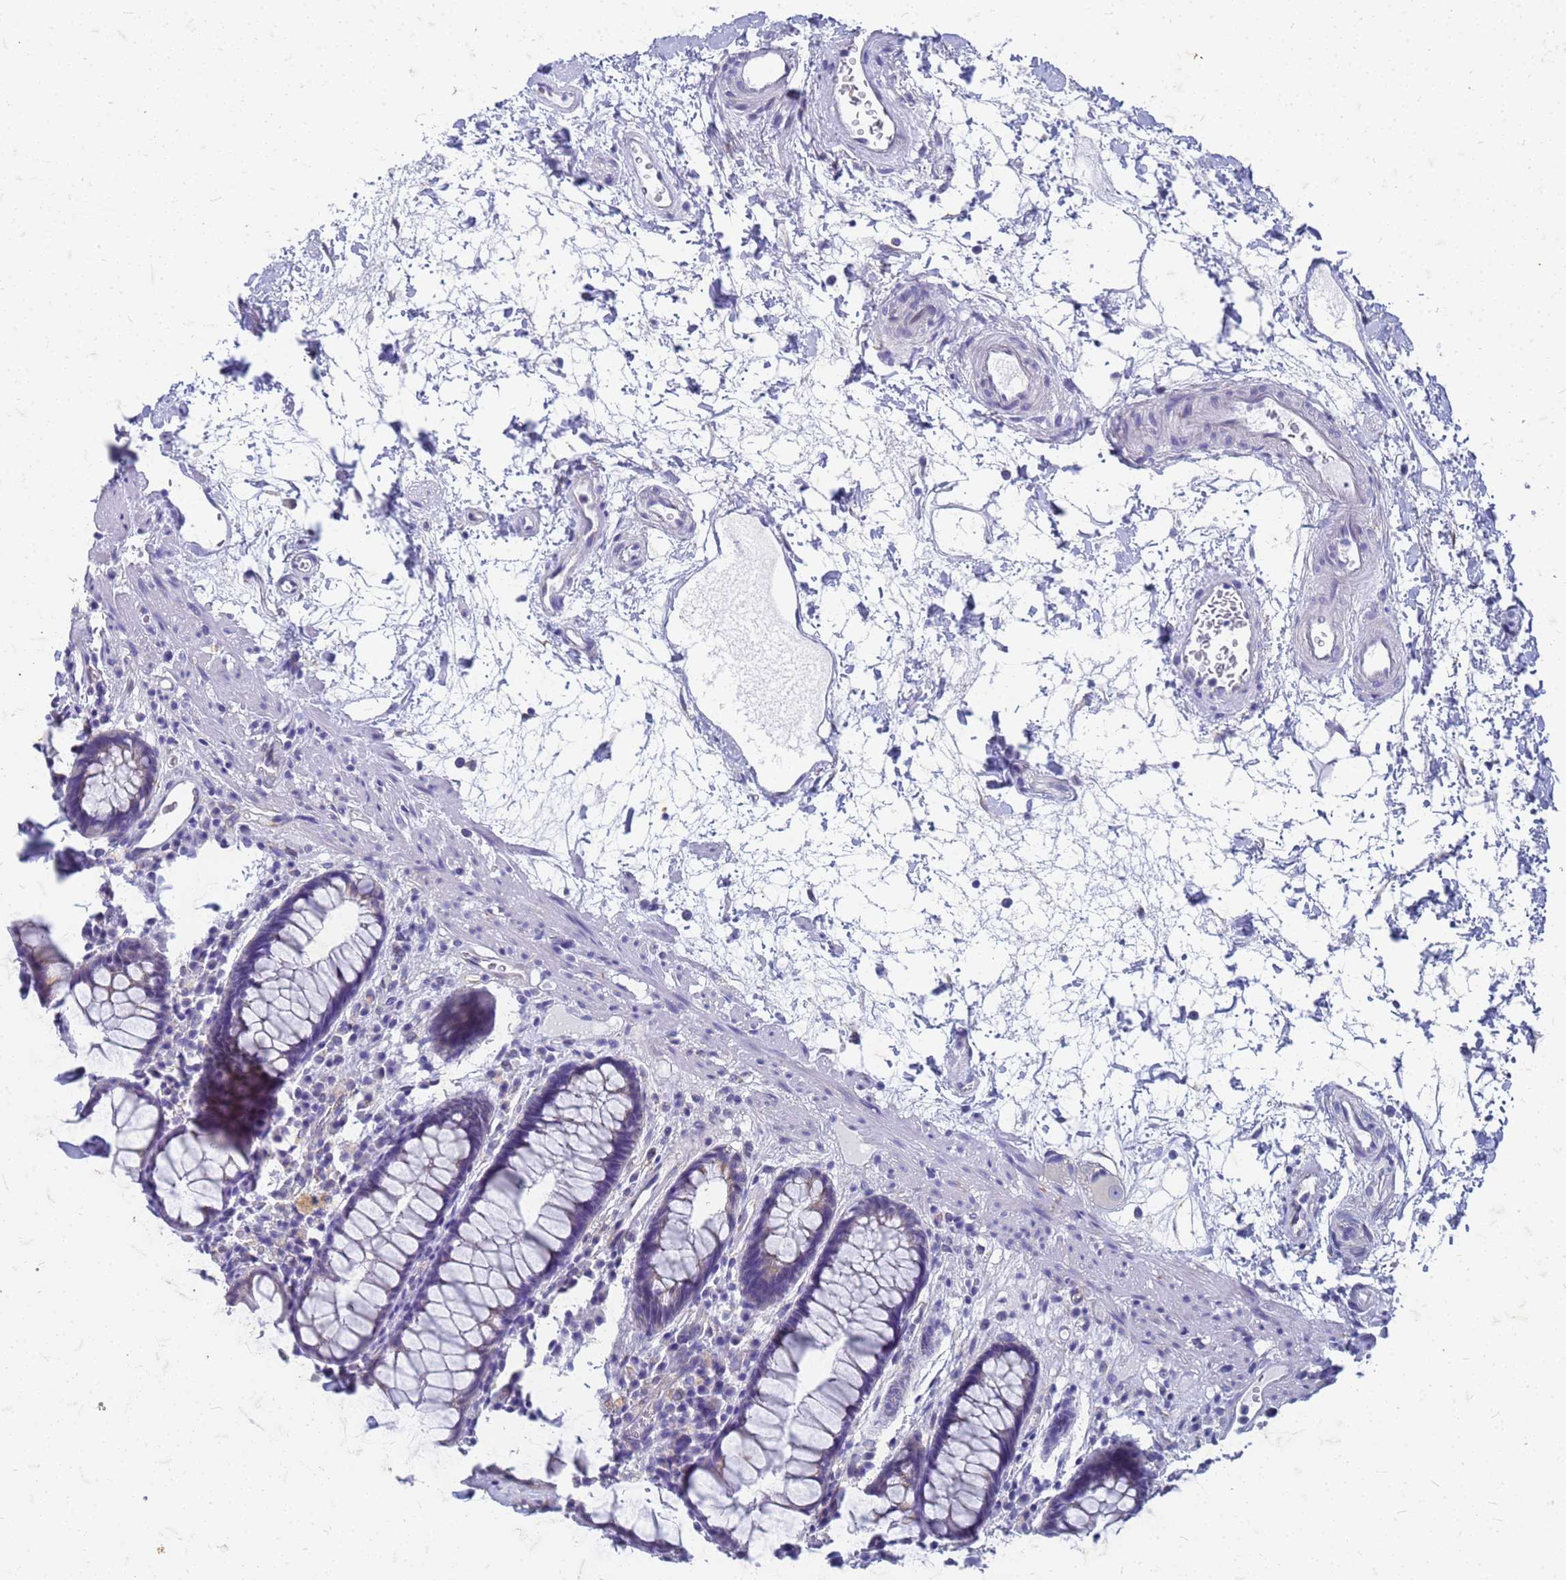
{"staining": {"intensity": "negative", "quantity": "none", "location": "none"}, "tissue": "rectum", "cell_type": "Glandular cells", "image_type": "normal", "snomed": [{"axis": "morphology", "description": "Normal tissue, NOS"}, {"axis": "topography", "description": "Rectum"}], "caption": "Glandular cells are negative for protein expression in unremarkable human rectum. Nuclei are stained in blue.", "gene": "TRIM64B", "patient": {"sex": "male", "age": 64}}